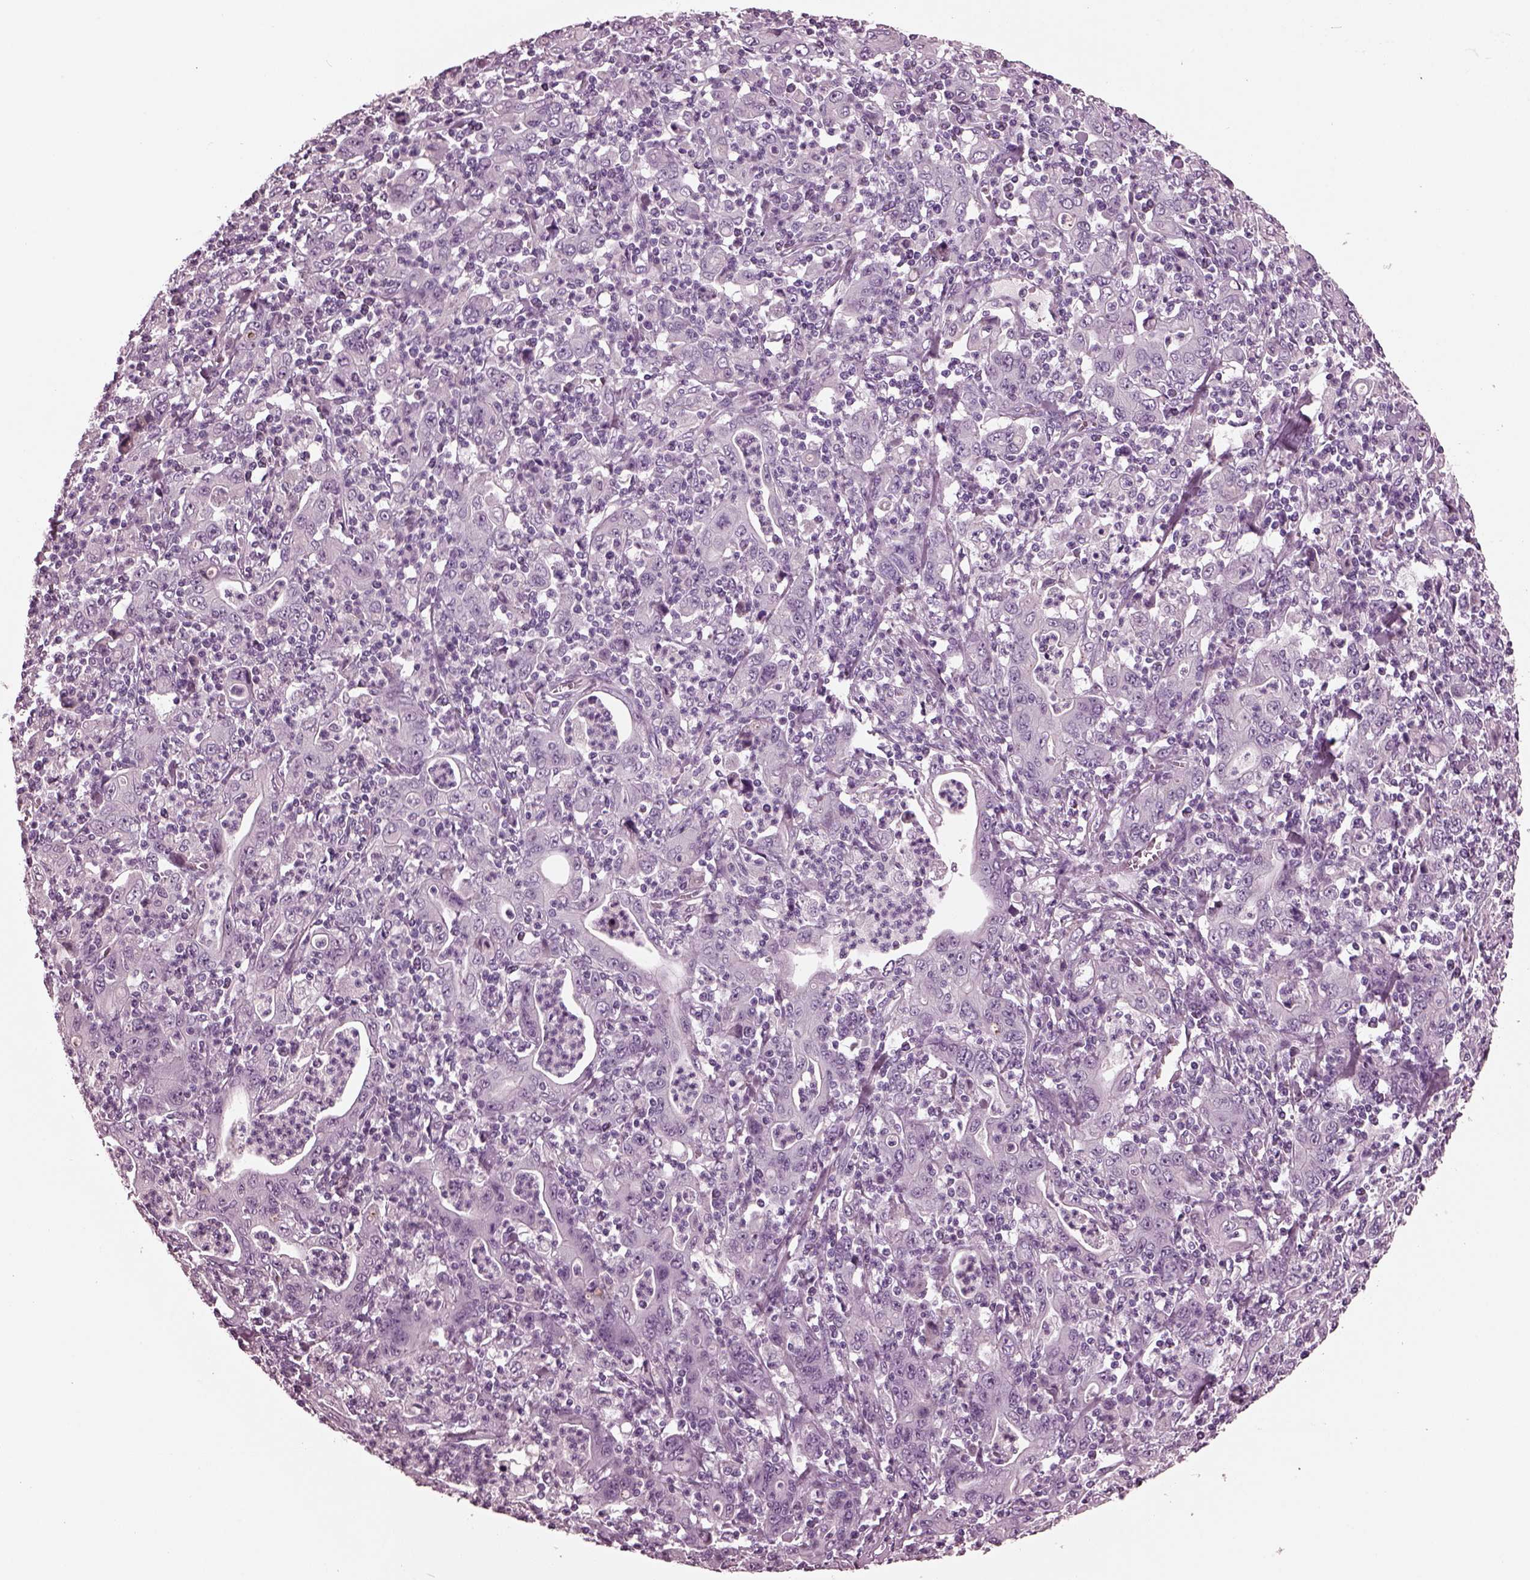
{"staining": {"intensity": "negative", "quantity": "none", "location": "none"}, "tissue": "stomach cancer", "cell_type": "Tumor cells", "image_type": "cancer", "snomed": [{"axis": "morphology", "description": "Adenocarcinoma, NOS"}, {"axis": "topography", "description": "Stomach, upper"}], "caption": "High magnification brightfield microscopy of adenocarcinoma (stomach) stained with DAB (brown) and counterstained with hematoxylin (blue): tumor cells show no significant expression. (Brightfield microscopy of DAB (3,3'-diaminobenzidine) immunohistochemistry (IHC) at high magnification).", "gene": "MIB2", "patient": {"sex": "male", "age": 69}}